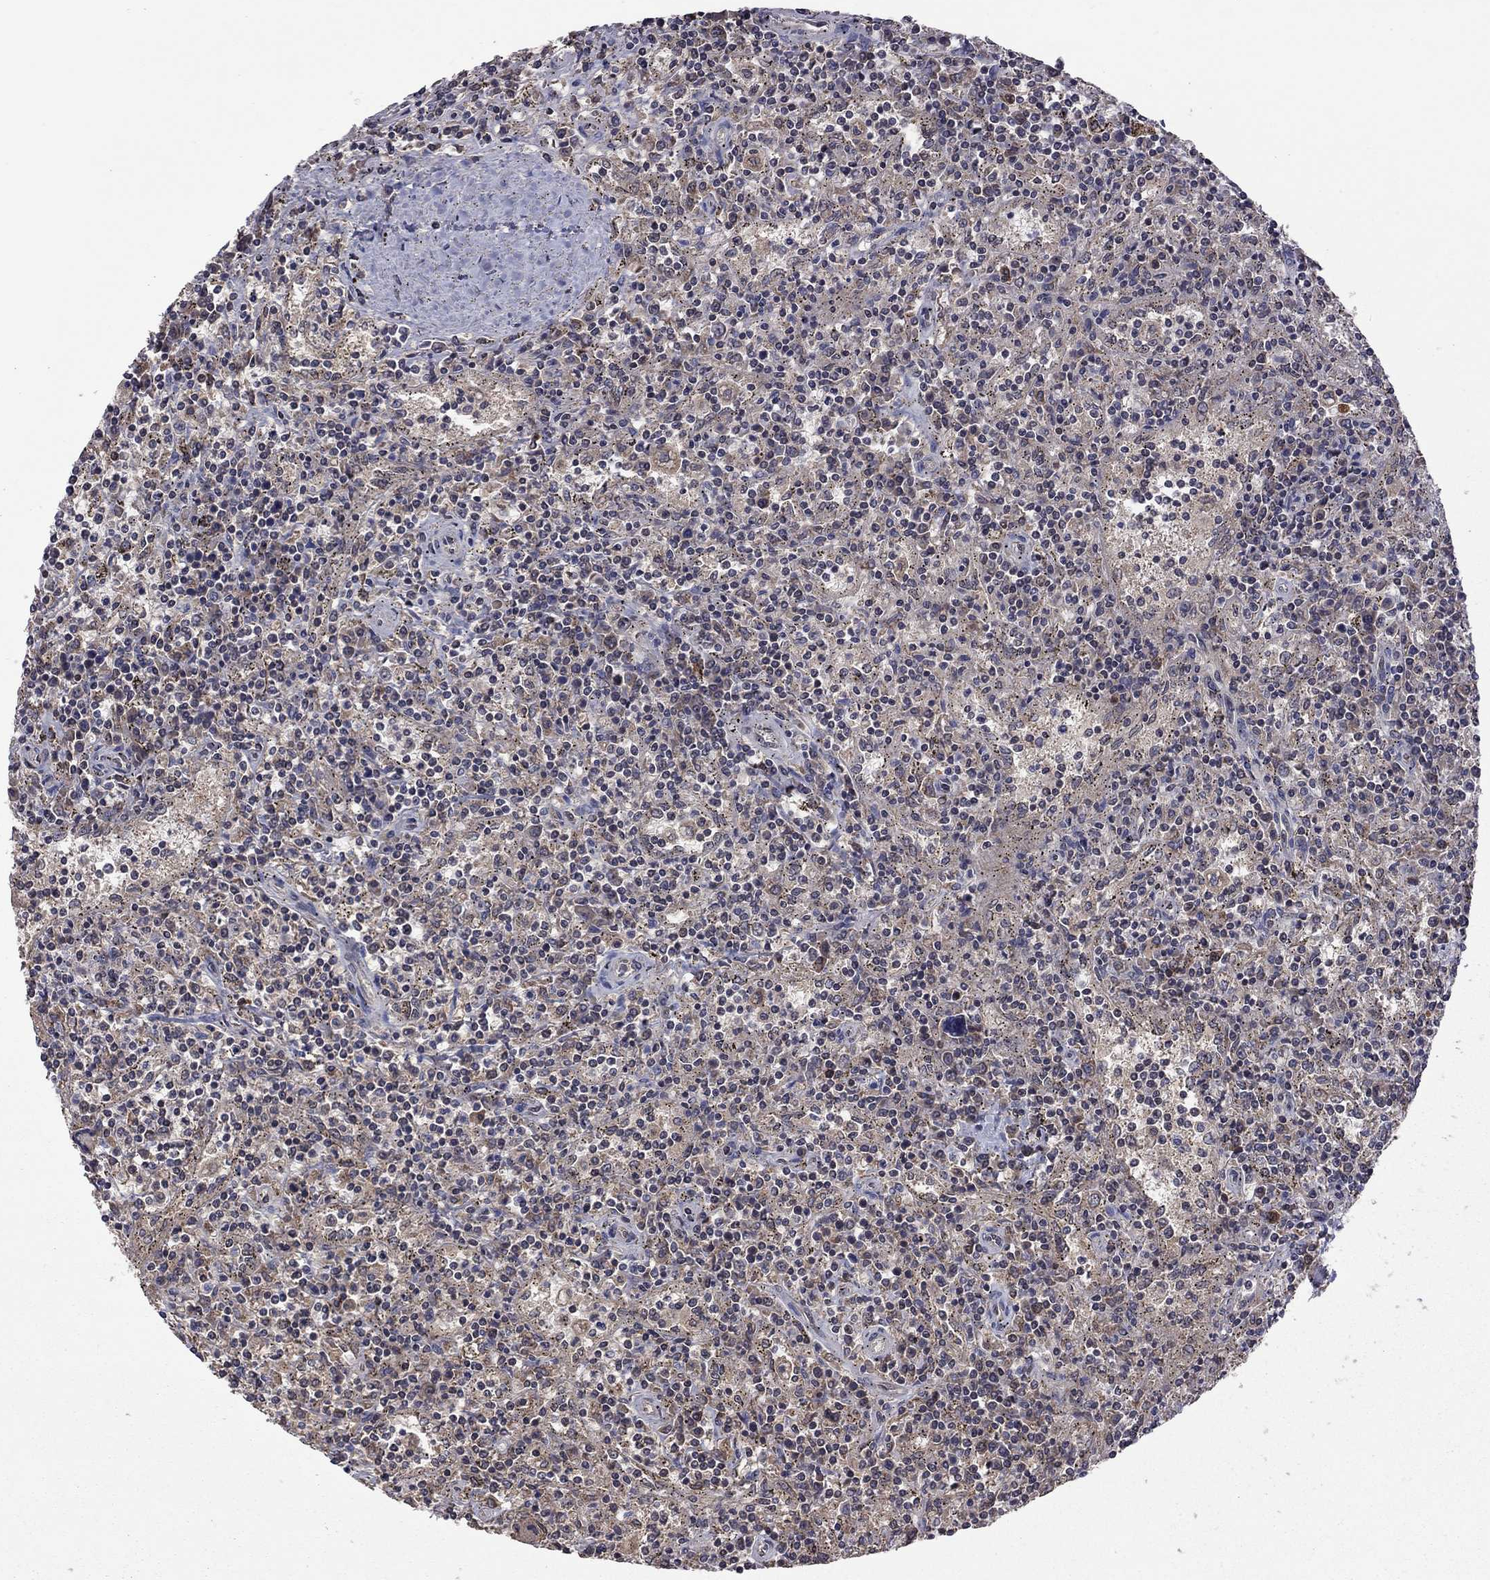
{"staining": {"intensity": "negative", "quantity": "none", "location": "none"}, "tissue": "lymphoma", "cell_type": "Tumor cells", "image_type": "cancer", "snomed": [{"axis": "morphology", "description": "Malignant lymphoma, non-Hodgkin's type, Low grade"}, {"axis": "topography", "description": "Spleen"}], "caption": "There is no significant positivity in tumor cells of lymphoma.", "gene": "GPAA1", "patient": {"sex": "male", "age": 62}}